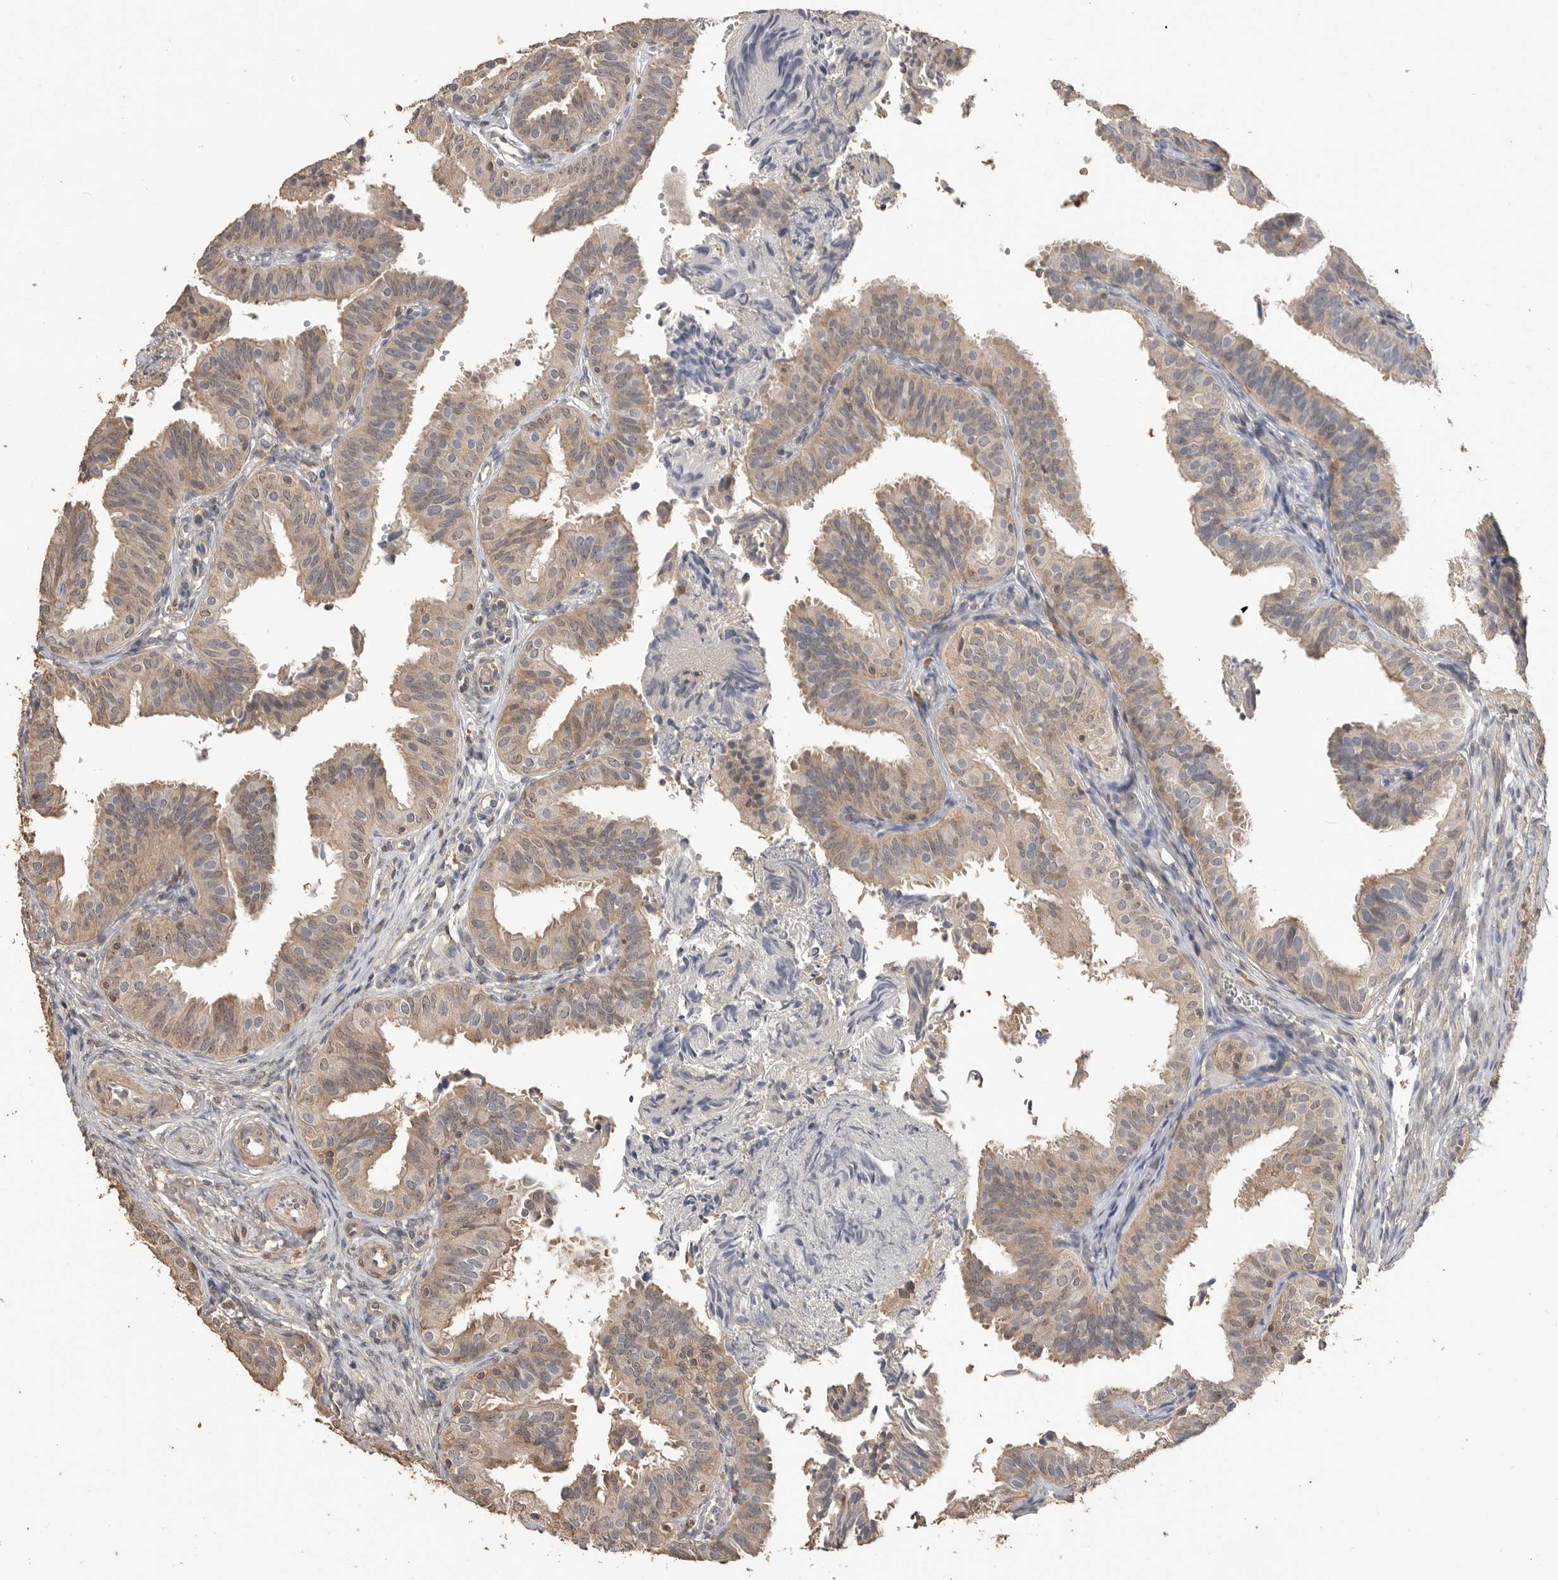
{"staining": {"intensity": "weak", "quantity": ">75%", "location": "cytoplasmic/membranous,nuclear"}, "tissue": "fallopian tube", "cell_type": "Glandular cells", "image_type": "normal", "snomed": [{"axis": "morphology", "description": "Normal tissue, NOS"}, {"axis": "topography", "description": "Fallopian tube"}], "caption": "Weak cytoplasmic/membranous,nuclear protein staining is present in about >75% of glandular cells in fallopian tube. (brown staining indicates protein expression, while blue staining denotes nuclei).", "gene": "MAP2K1", "patient": {"sex": "female", "age": 35}}